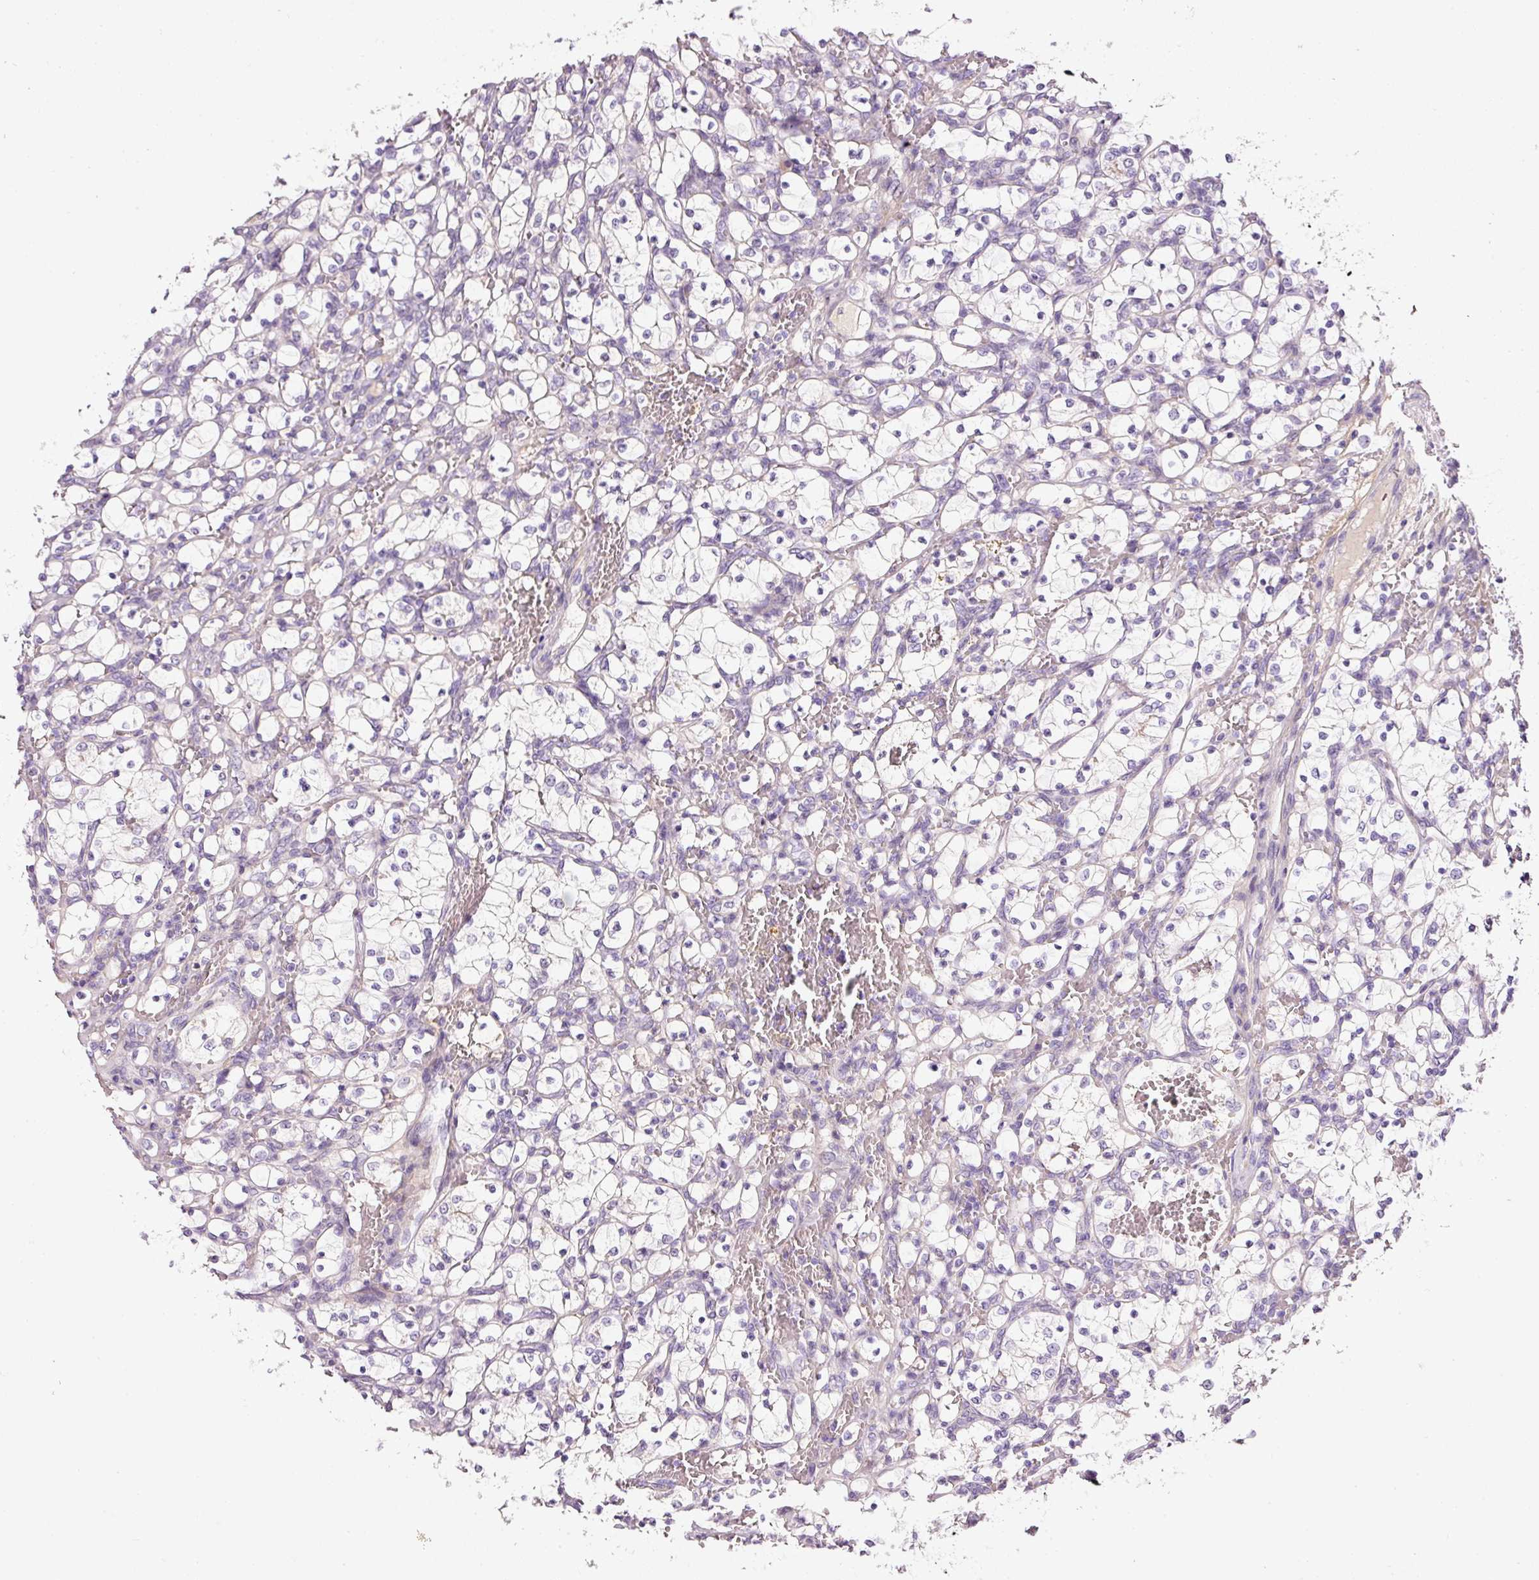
{"staining": {"intensity": "negative", "quantity": "none", "location": "none"}, "tissue": "renal cancer", "cell_type": "Tumor cells", "image_type": "cancer", "snomed": [{"axis": "morphology", "description": "Adenocarcinoma, NOS"}, {"axis": "topography", "description": "Kidney"}], "caption": "There is no significant positivity in tumor cells of renal cancer (adenocarcinoma). Nuclei are stained in blue.", "gene": "SOS2", "patient": {"sex": "female", "age": 69}}